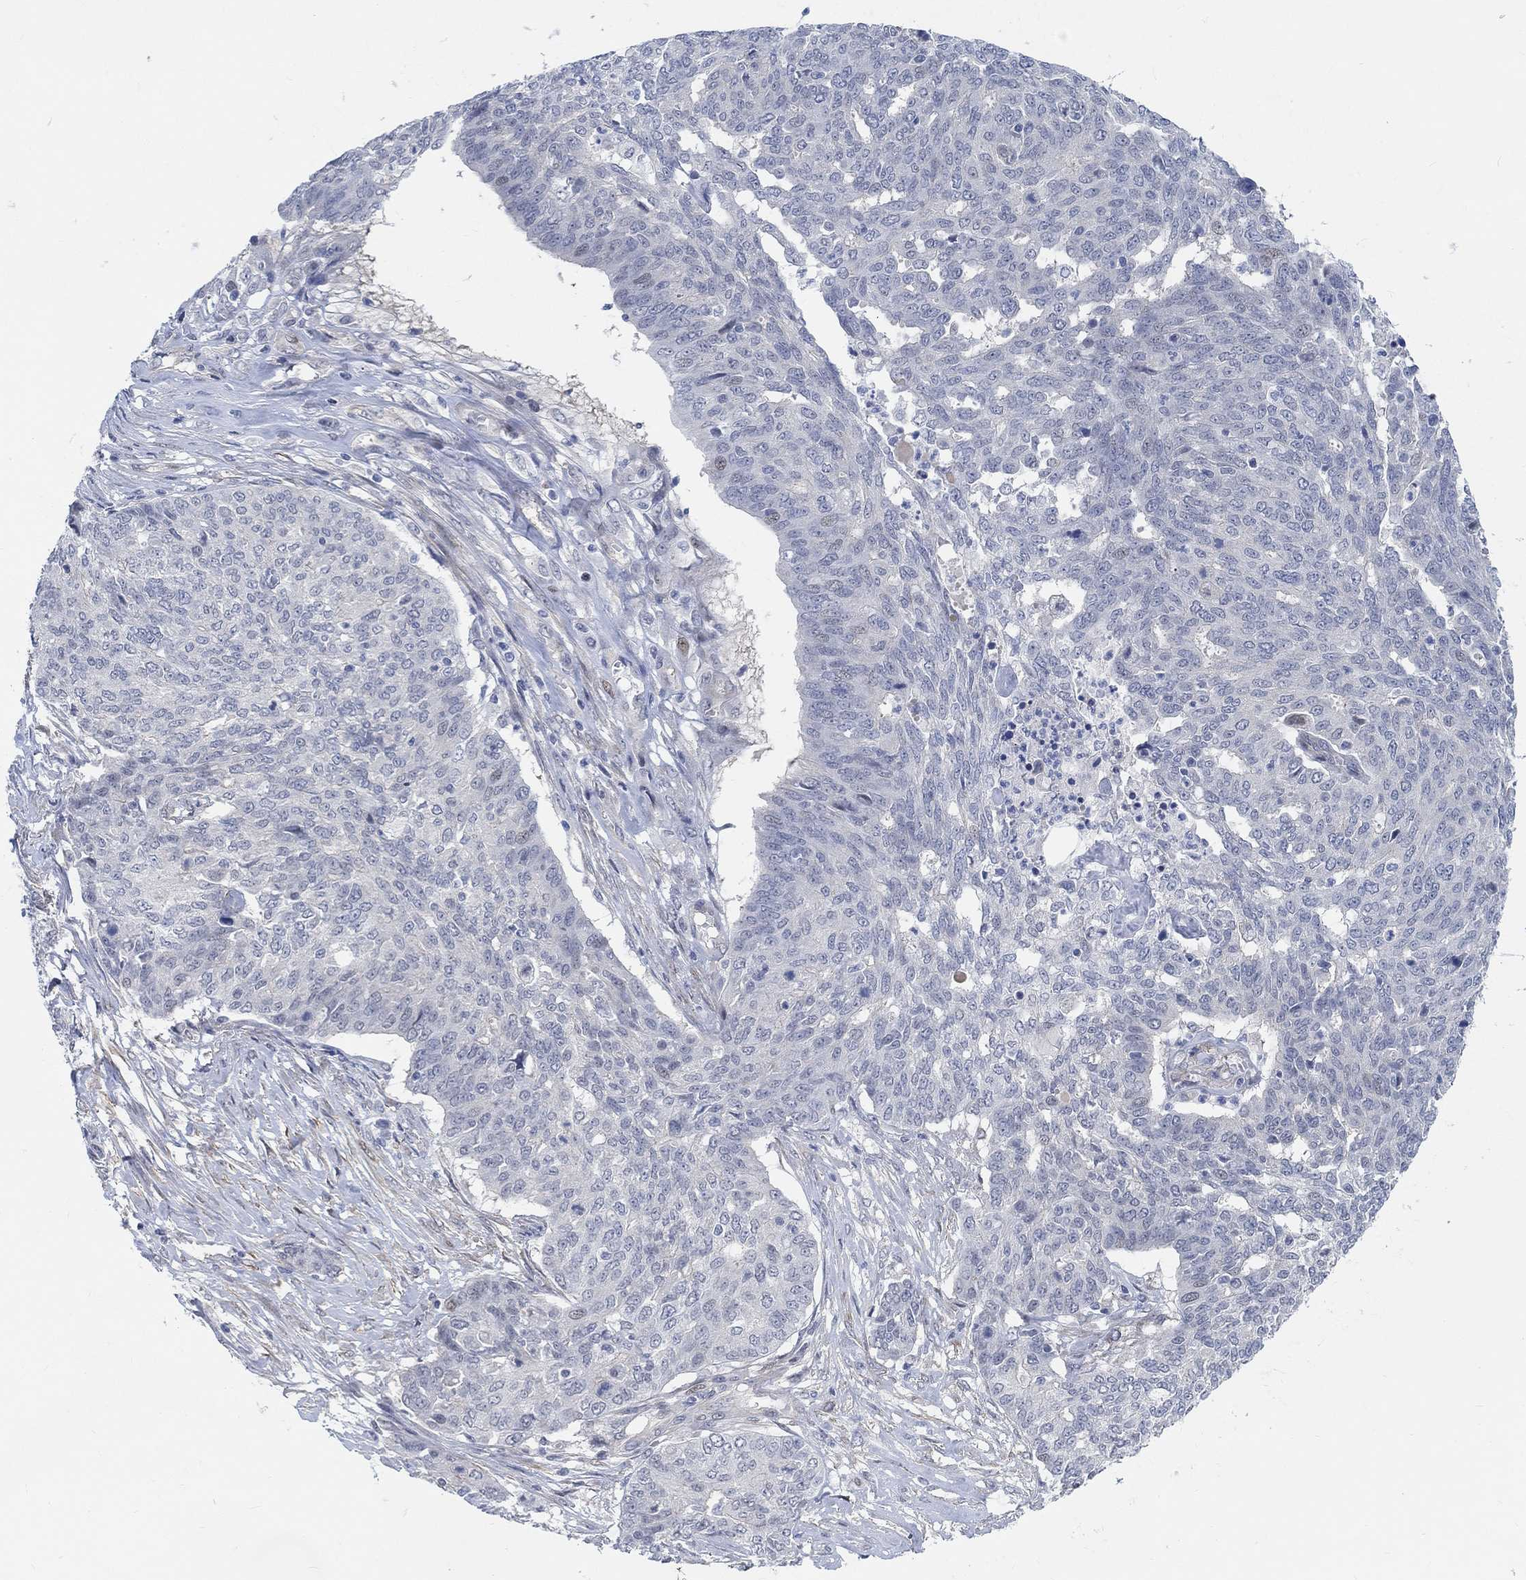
{"staining": {"intensity": "negative", "quantity": "none", "location": "none"}, "tissue": "ovarian cancer", "cell_type": "Tumor cells", "image_type": "cancer", "snomed": [{"axis": "morphology", "description": "Cystadenocarcinoma, serous, NOS"}, {"axis": "topography", "description": "Ovary"}], "caption": "Tumor cells are negative for brown protein staining in ovarian cancer (serous cystadenocarcinoma).", "gene": "KCNH8", "patient": {"sex": "female", "age": 67}}